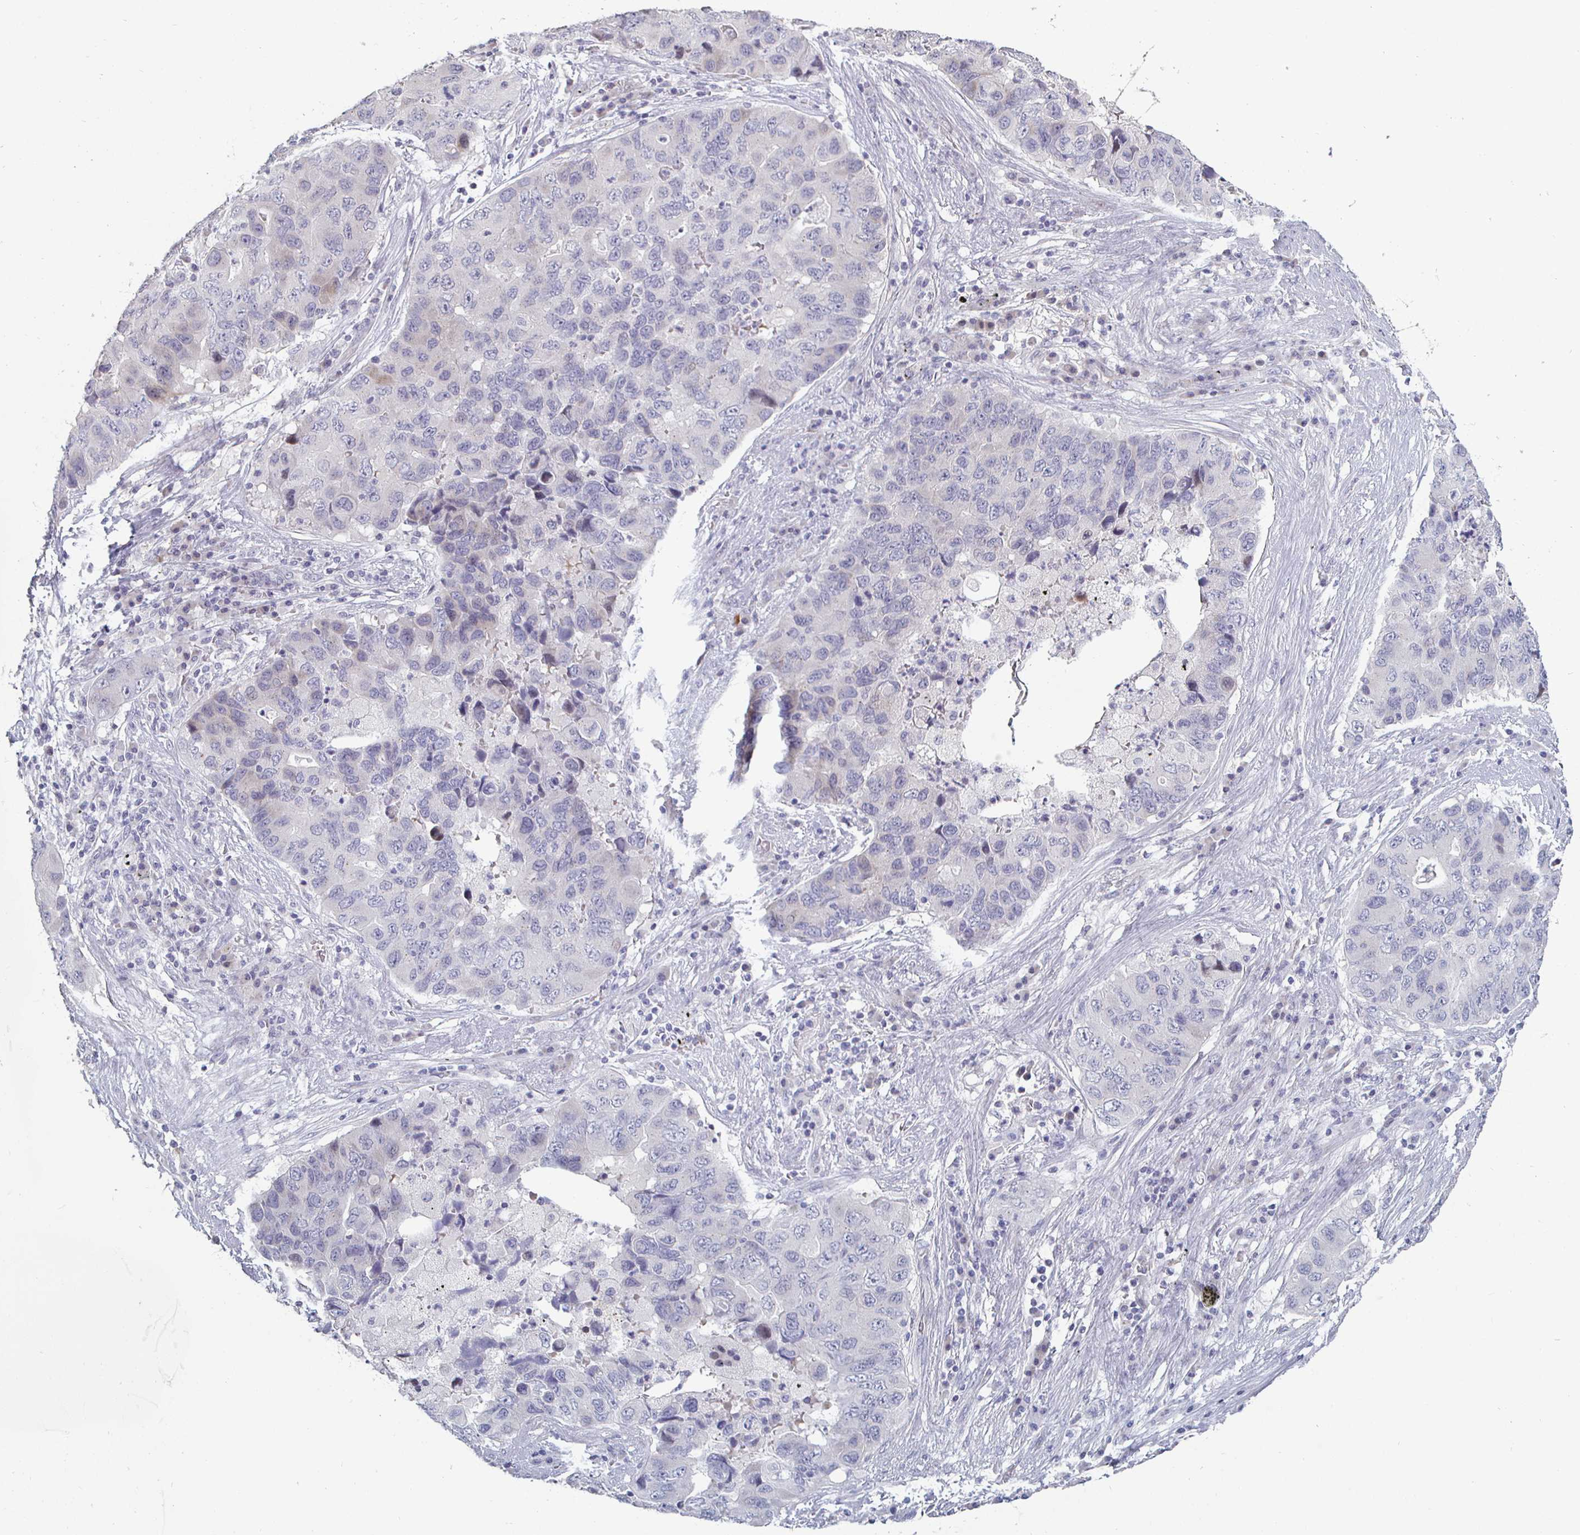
{"staining": {"intensity": "negative", "quantity": "none", "location": "none"}, "tissue": "lung cancer", "cell_type": "Tumor cells", "image_type": "cancer", "snomed": [{"axis": "morphology", "description": "Adenocarcinoma, NOS"}, {"axis": "morphology", "description": "Adenocarcinoma, metastatic, NOS"}, {"axis": "topography", "description": "Lymph node"}, {"axis": "topography", "description": "Lung"}], "caption": "Immunohistochemistry histopathology image of human adenocarcinoma (lung) stained for a protein (brown), which reveals no positivity in tumor cells.", "gene": "DMRTB1", "patient": {"sex": "female", "age": 54}}